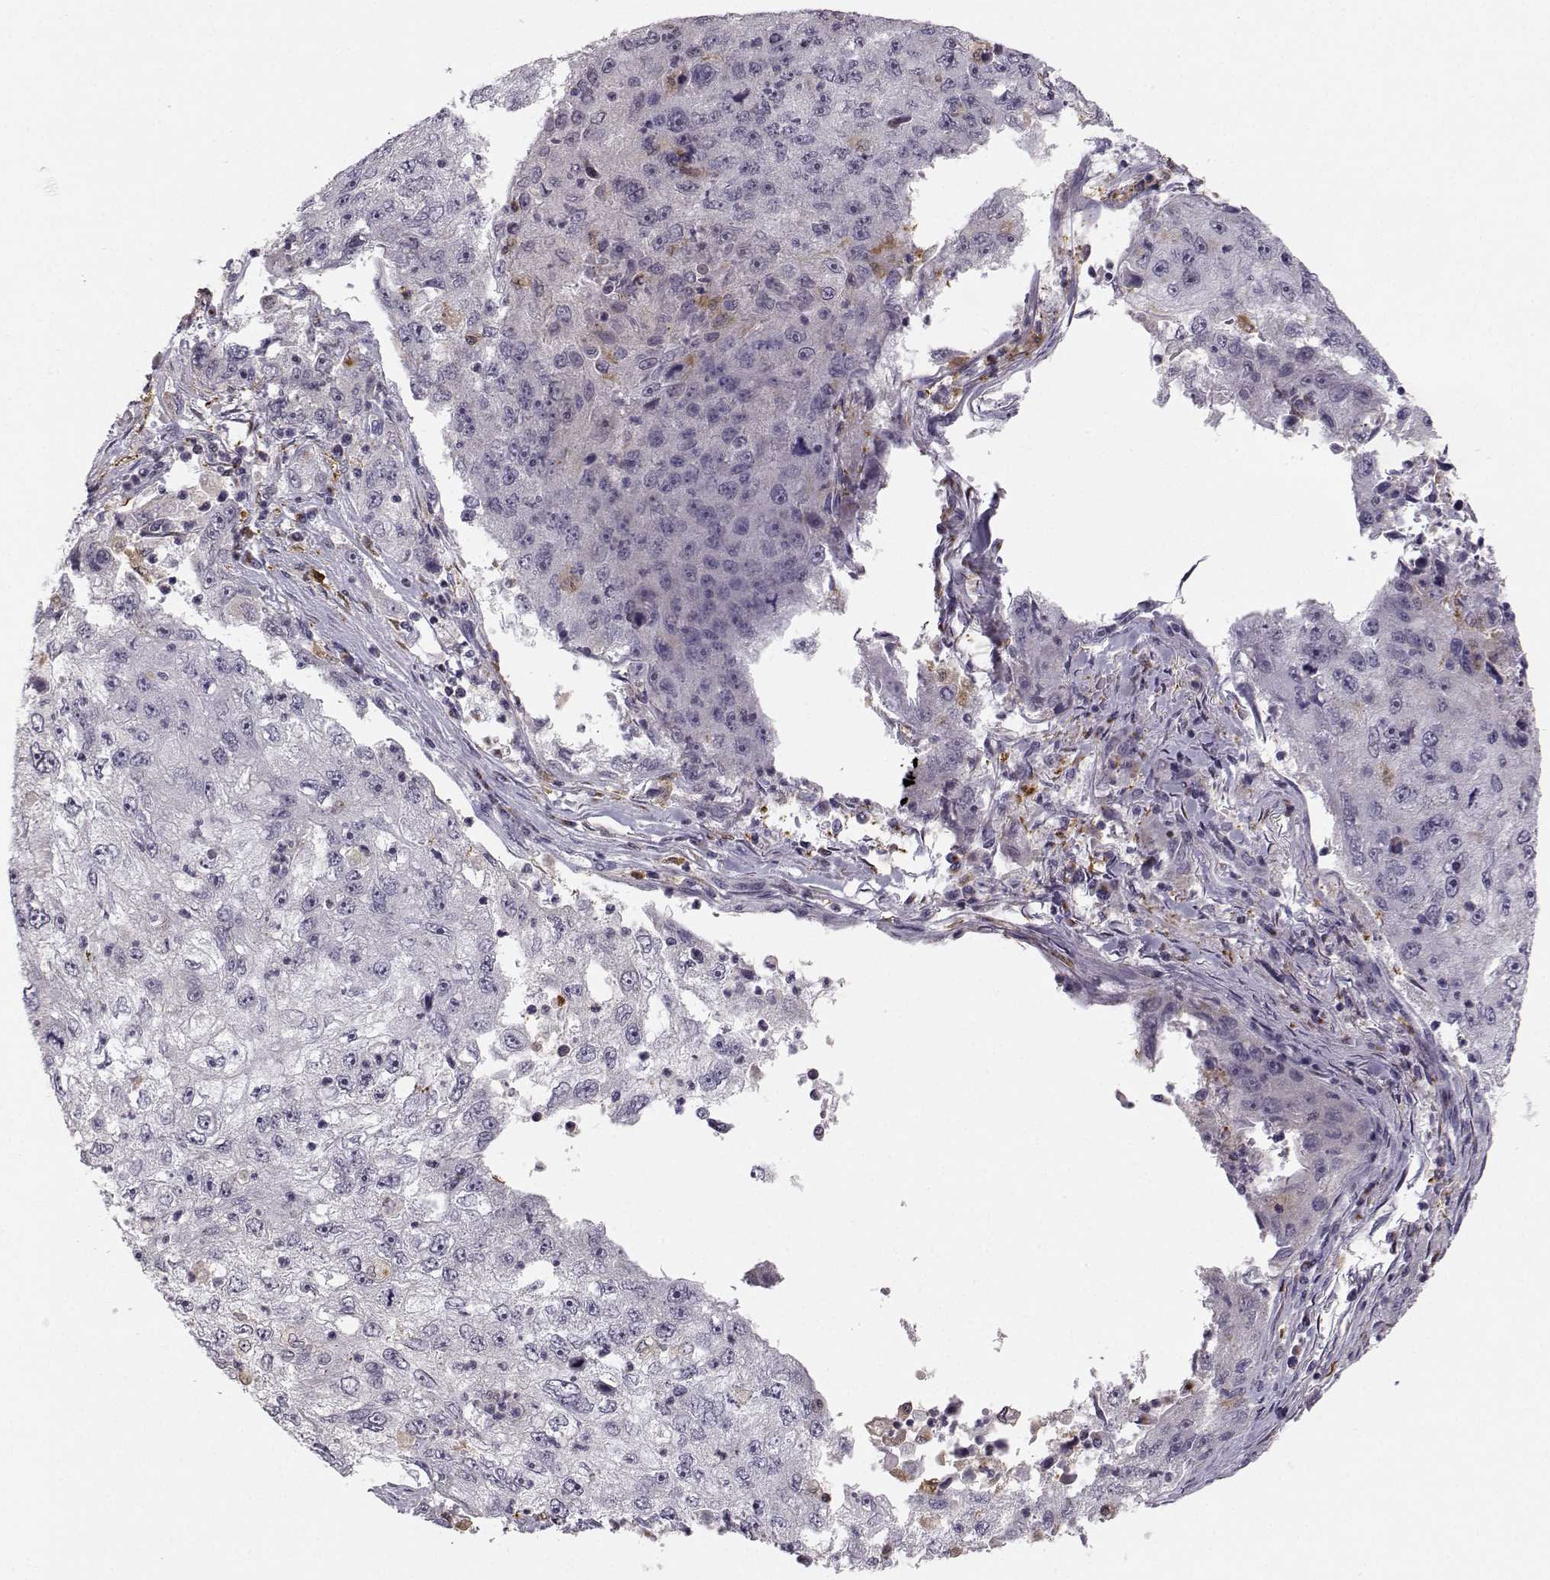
{"staining": {"intensity": "weak", "quantity": "<25%", "location": "cytoplasmic/membranous"}, "tissue": "cervical cancer", "cell_type": "Tumor cells", "image_type": "cancer", "snomed": [{"axis": "morphology", "description": "Squamous cell carcinoma, NOS"}, {"axis": "topography", "description": "Cervix"}], "caption": "This photomicrograph is of cervical squamous cell carcinoma stained with immunohistochemistry to label a protein in brown with the nuclei are counter-stained blue. There is no positivity in tumor cells.", "gene": "HTR7", "patient": {"sex": "female", "age": 36}}